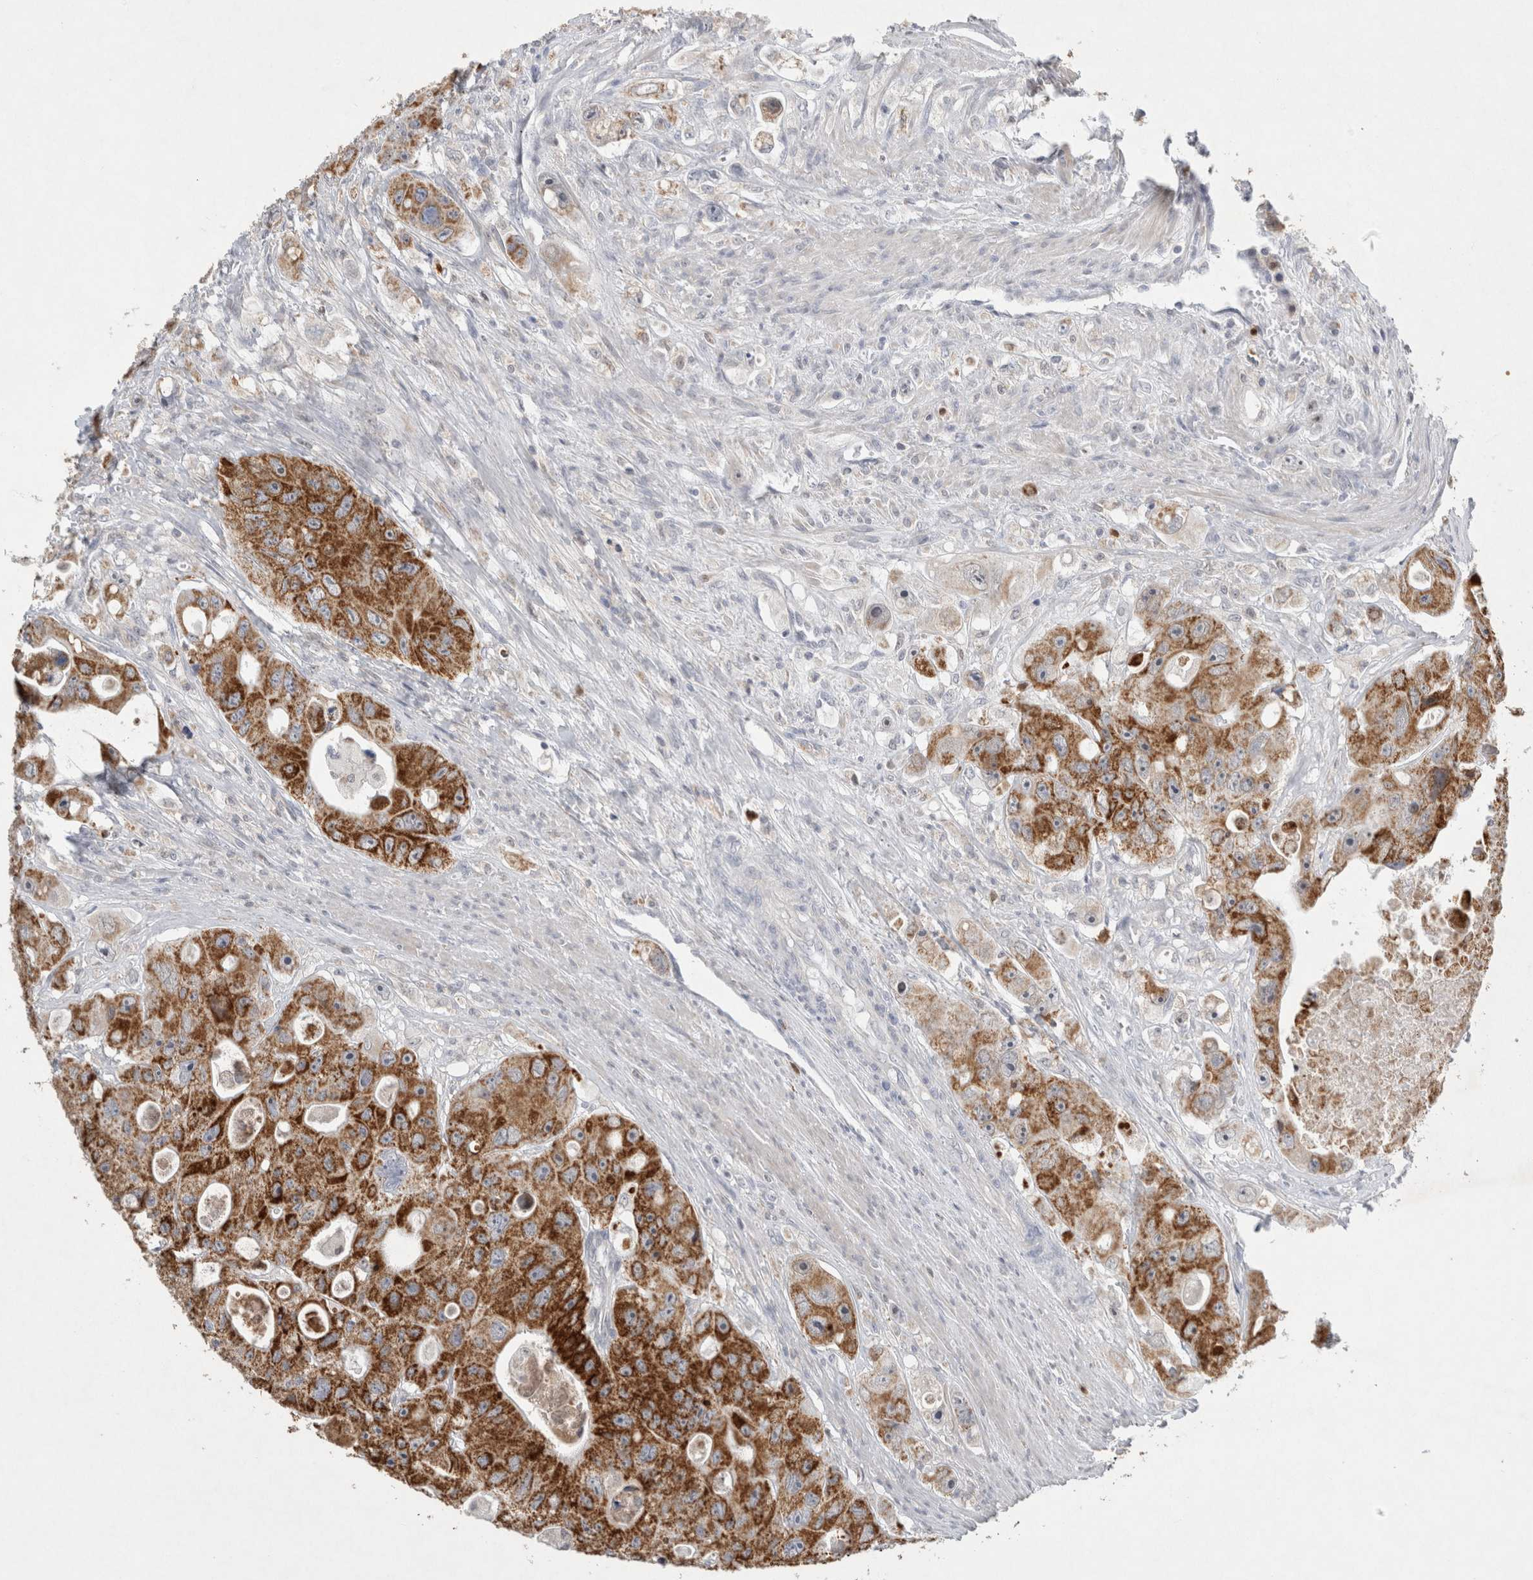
{"staining": {"intensity": "strong", "quantity": ">75%", "location": "cytoplasmic/membranous"}, "tissue": "colorectal cancer", "cell_type": "Tumor cells", "image_type": "cancer", "snomed": [{"axis": "morphology", "description": "Adenocarcinoma, NOS"}, {"axis": "topography", "description": "Colon"}], "caption": "Immunohistochemical staining of human adenocarcinoma (colorectal) exhibits high levels of strong cytoplasmic/membranous protein positivity in approximately >75% of tumor cells.", "gene": "AGMAT", "patient": {"sex": "female", "age": 46}}